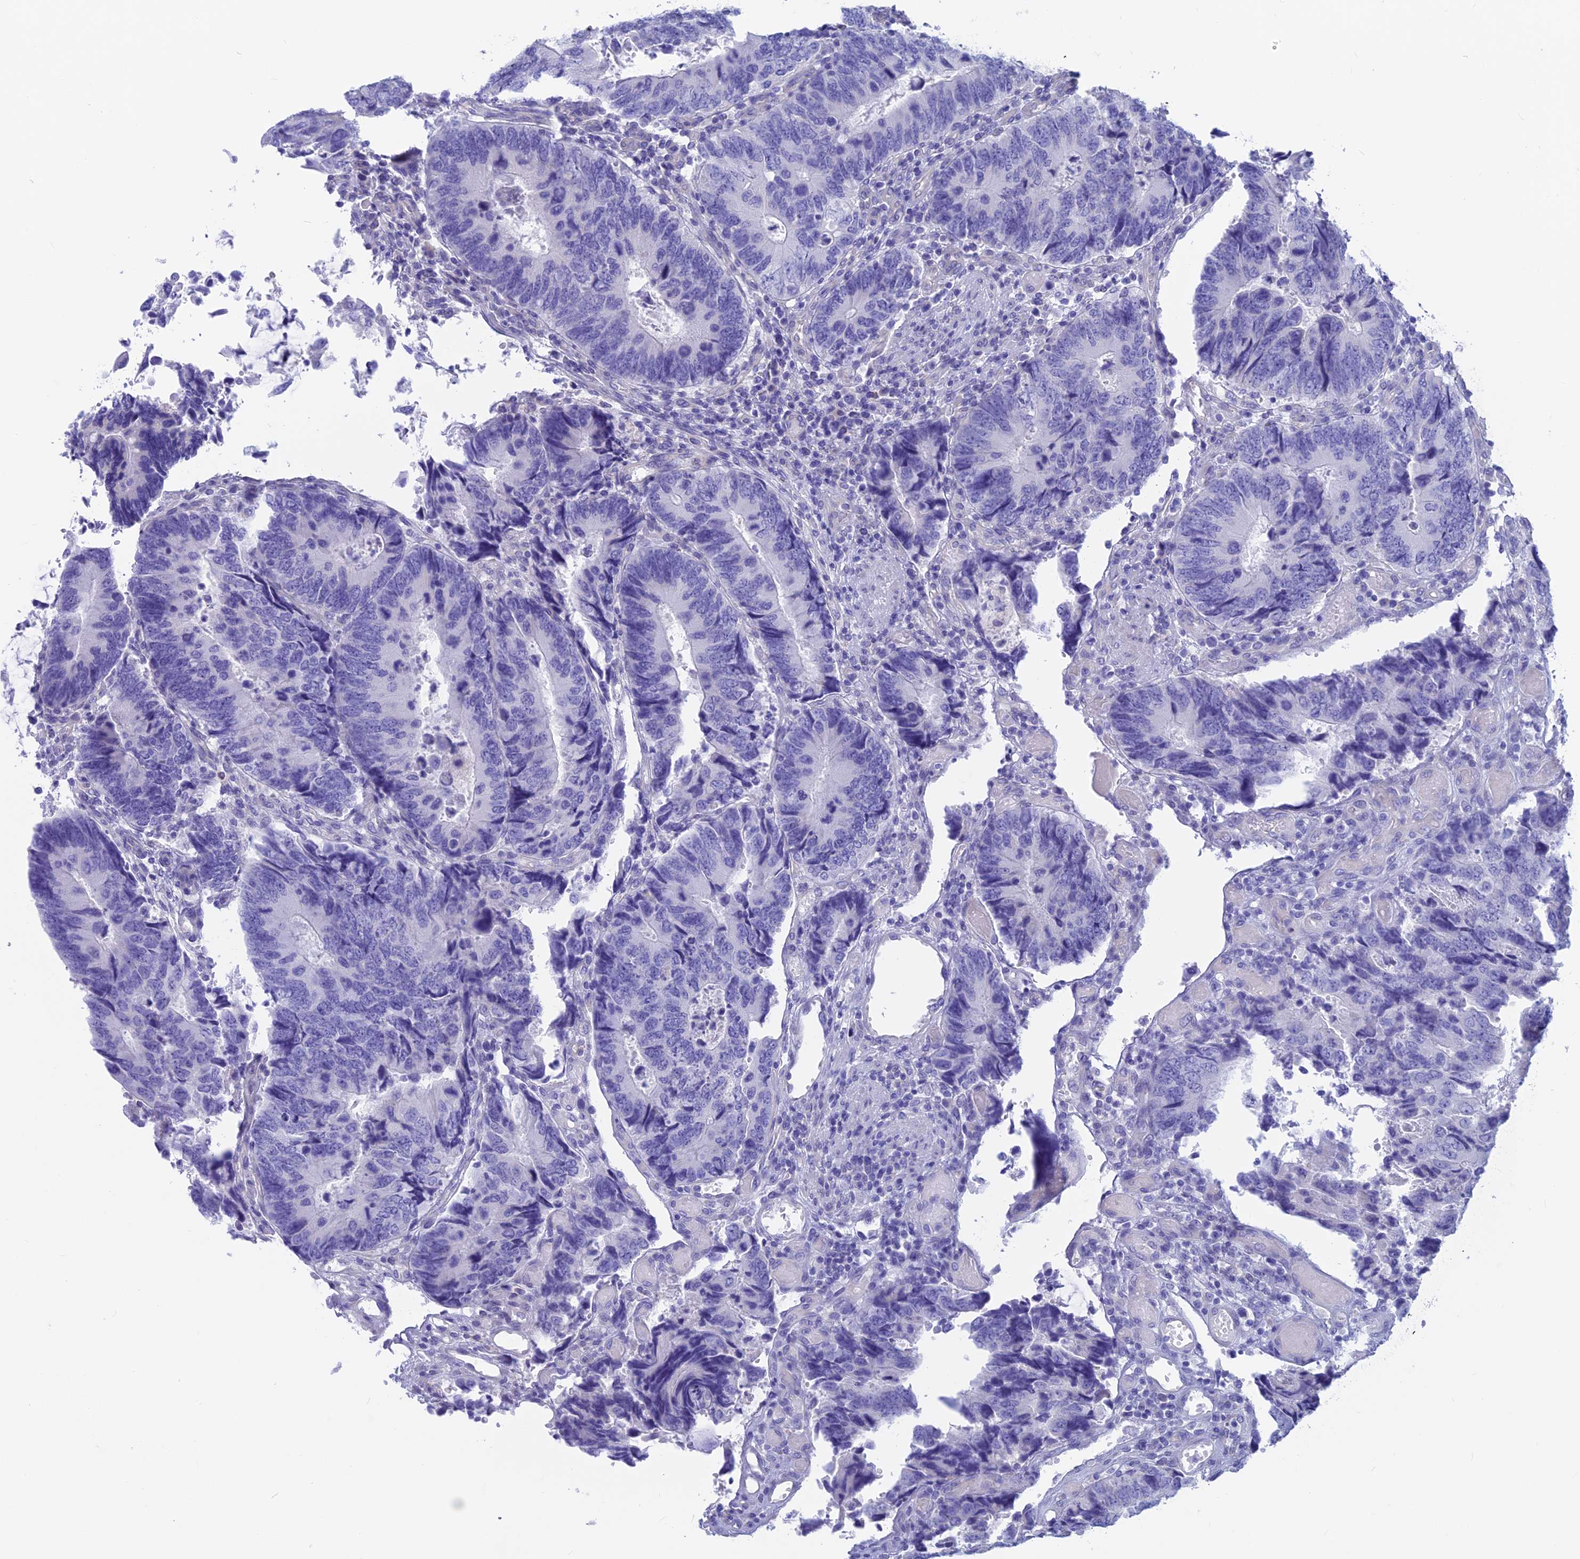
{"staining": {"intensity": "negative", "quantity": "none", "location": "none"}, "tissue": "colorectal cancer", "cell_type": "Tumor cells", "image_type": "cancer", "snomed": [{"axis": "morphology", "description": "Adenocarcinoma, NOS"}, {"axis": "topography", "description": "Colon"}], "caption": "Image shows no significant protein staining in tumor cells of colorectal adenocarcinoma.", "gene": "GNGT2", "patient": {"sex": "male", "age": 87}}